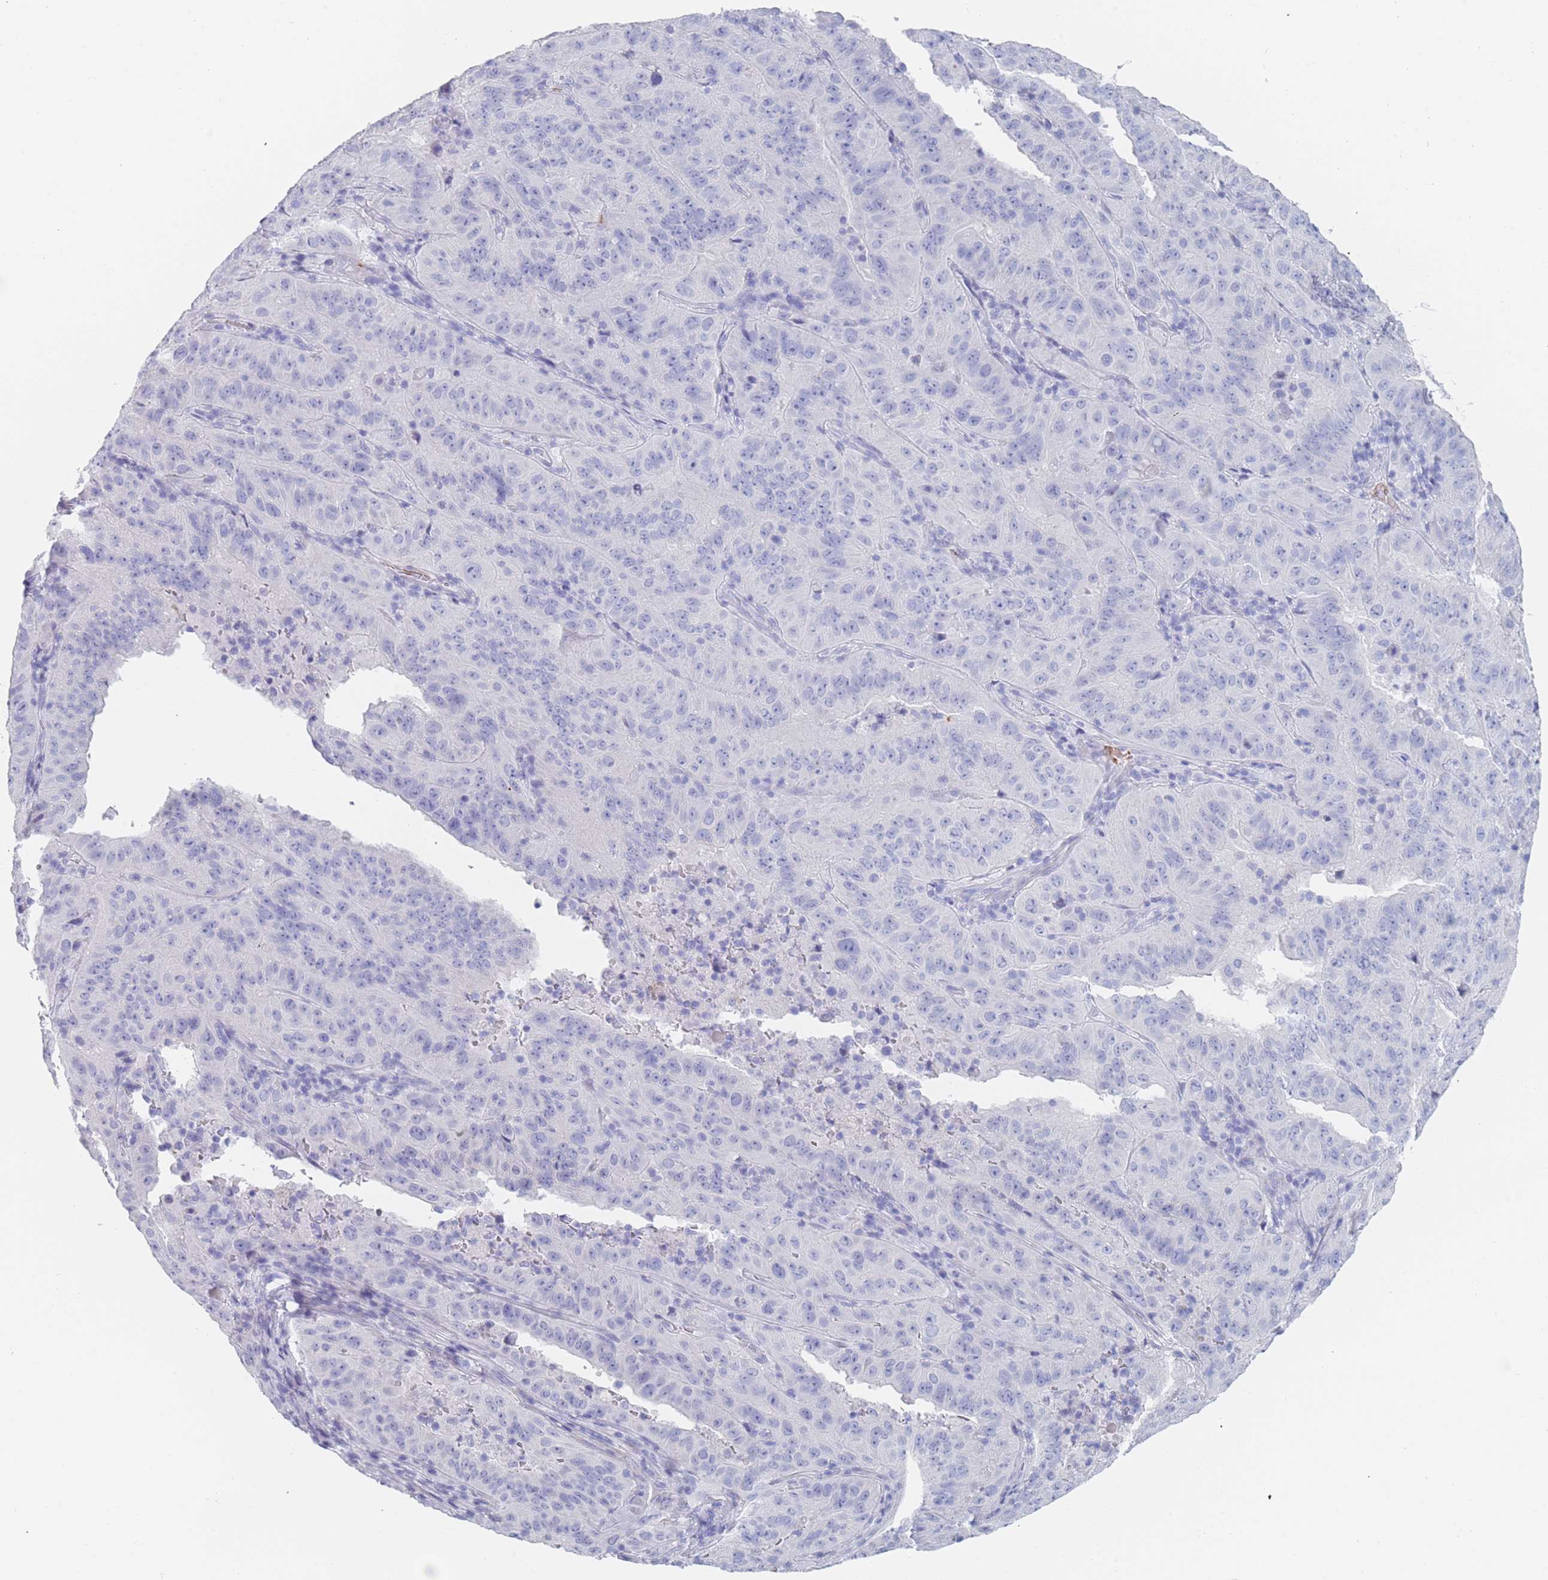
{"staining": {"intensity": "negative", "quantity": "none", "location": "none"}, "tissue": "pancreatic cancer", "cell_type": "Tumor cells", "image_type": "cancer", "snomed": [{"axis": "morphology", "description": "Adenocarcinoma, NOS"}, {"axis": "topography", "description": "Pancreas"}], "caption": "A high-resolution histopathology image shows immunohistochemistry (IHC) staining of pancreatic cancer (adenocarcinoma), which reveals no significant positivity in tumor cells.", "gene": "OR5D16", "patient": {"sex": "male", "age": 63}}